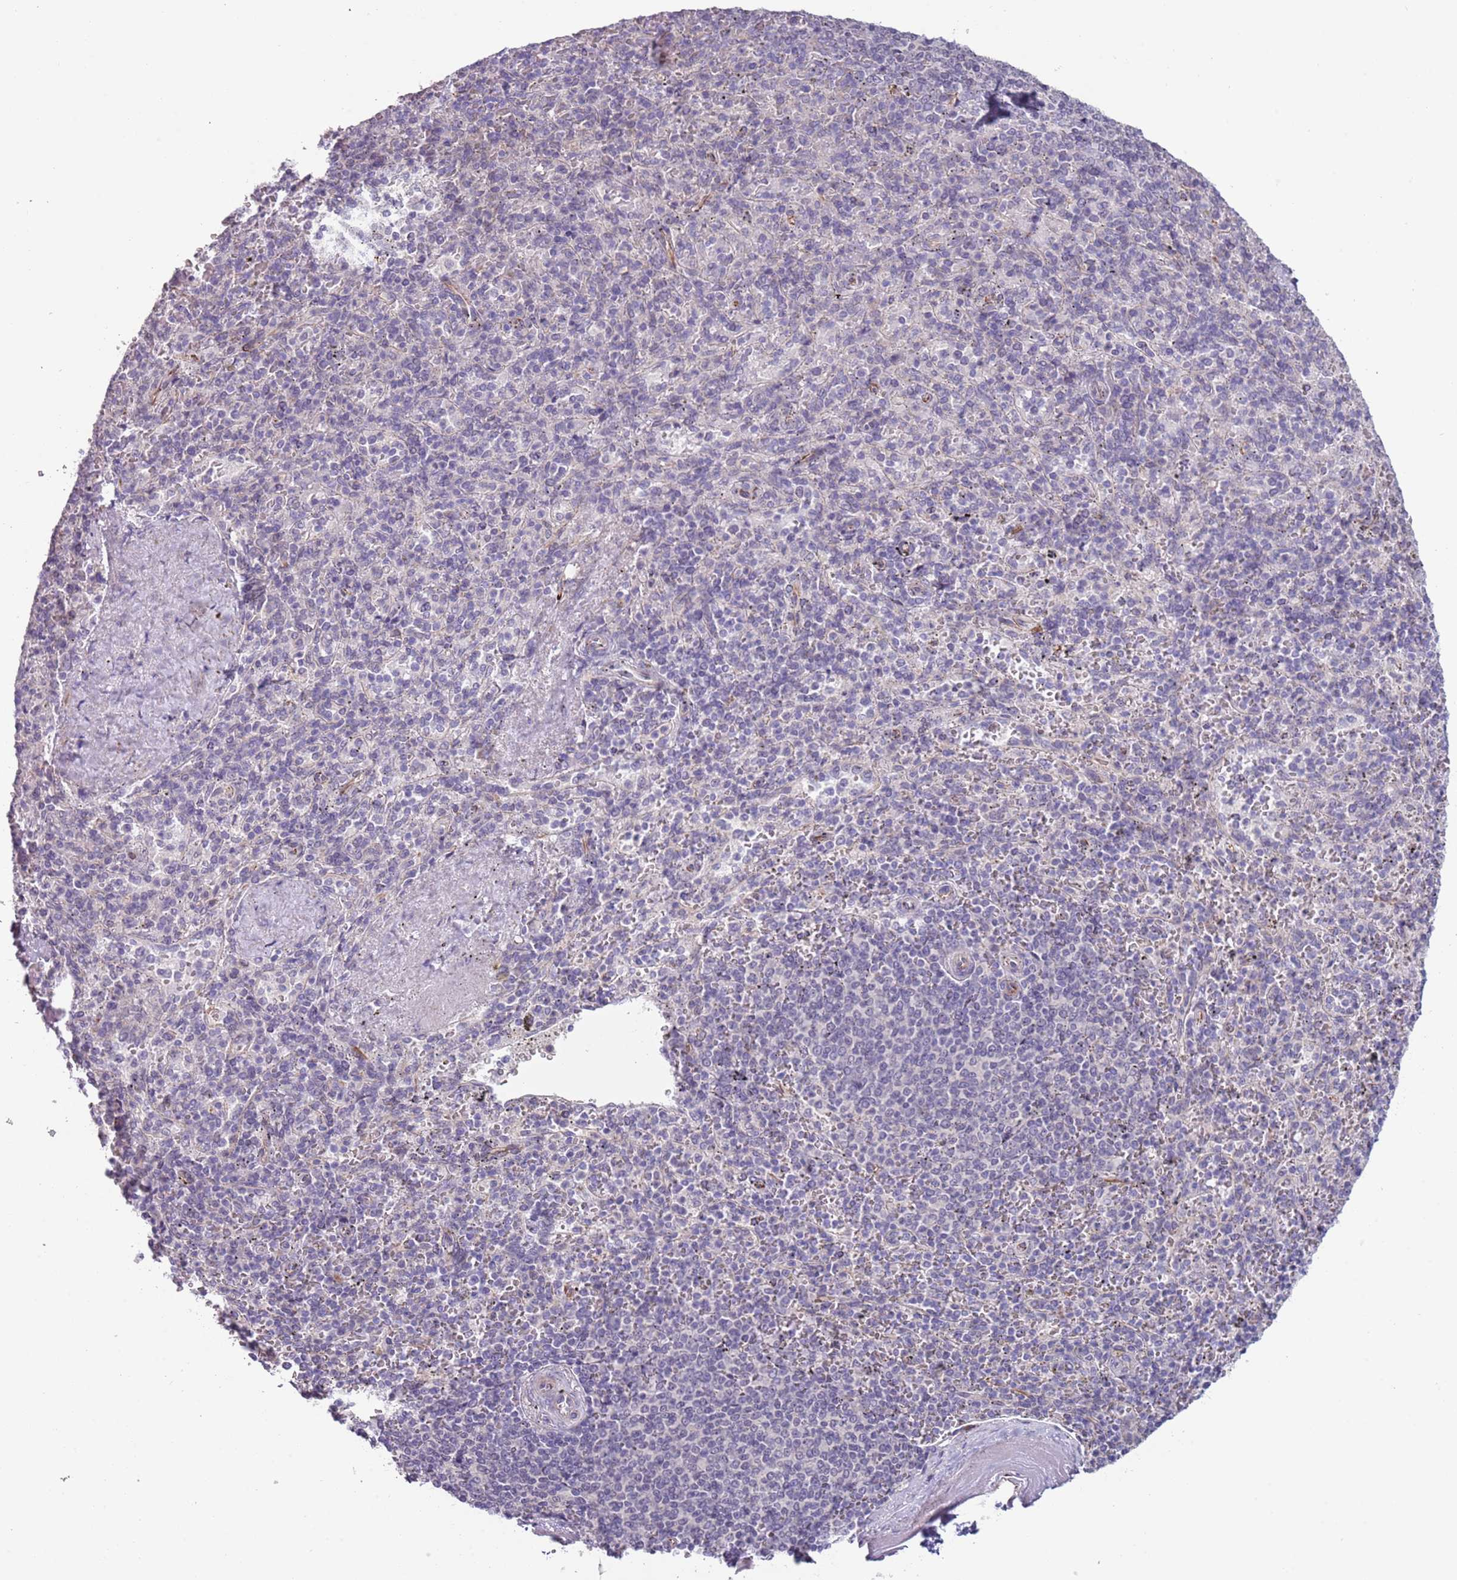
{"staining": {"intensity": "negative", "quantity": "none", "location": "none"}, "tissue": "spleen", "cell_type": "Cells in red pulp", "image_type": "normal", "snomed": [{"axis": "morphology", "description": "Normal tissue, NOS"}, {"axis": "topography", "description": "Spleen"}], "caption": "Histopathology image shows no significant protein staining in cells in red pulp of benign spleen.", "gene": "ENSG00000271254", "patient": {"sex": "male", "age": 82}}